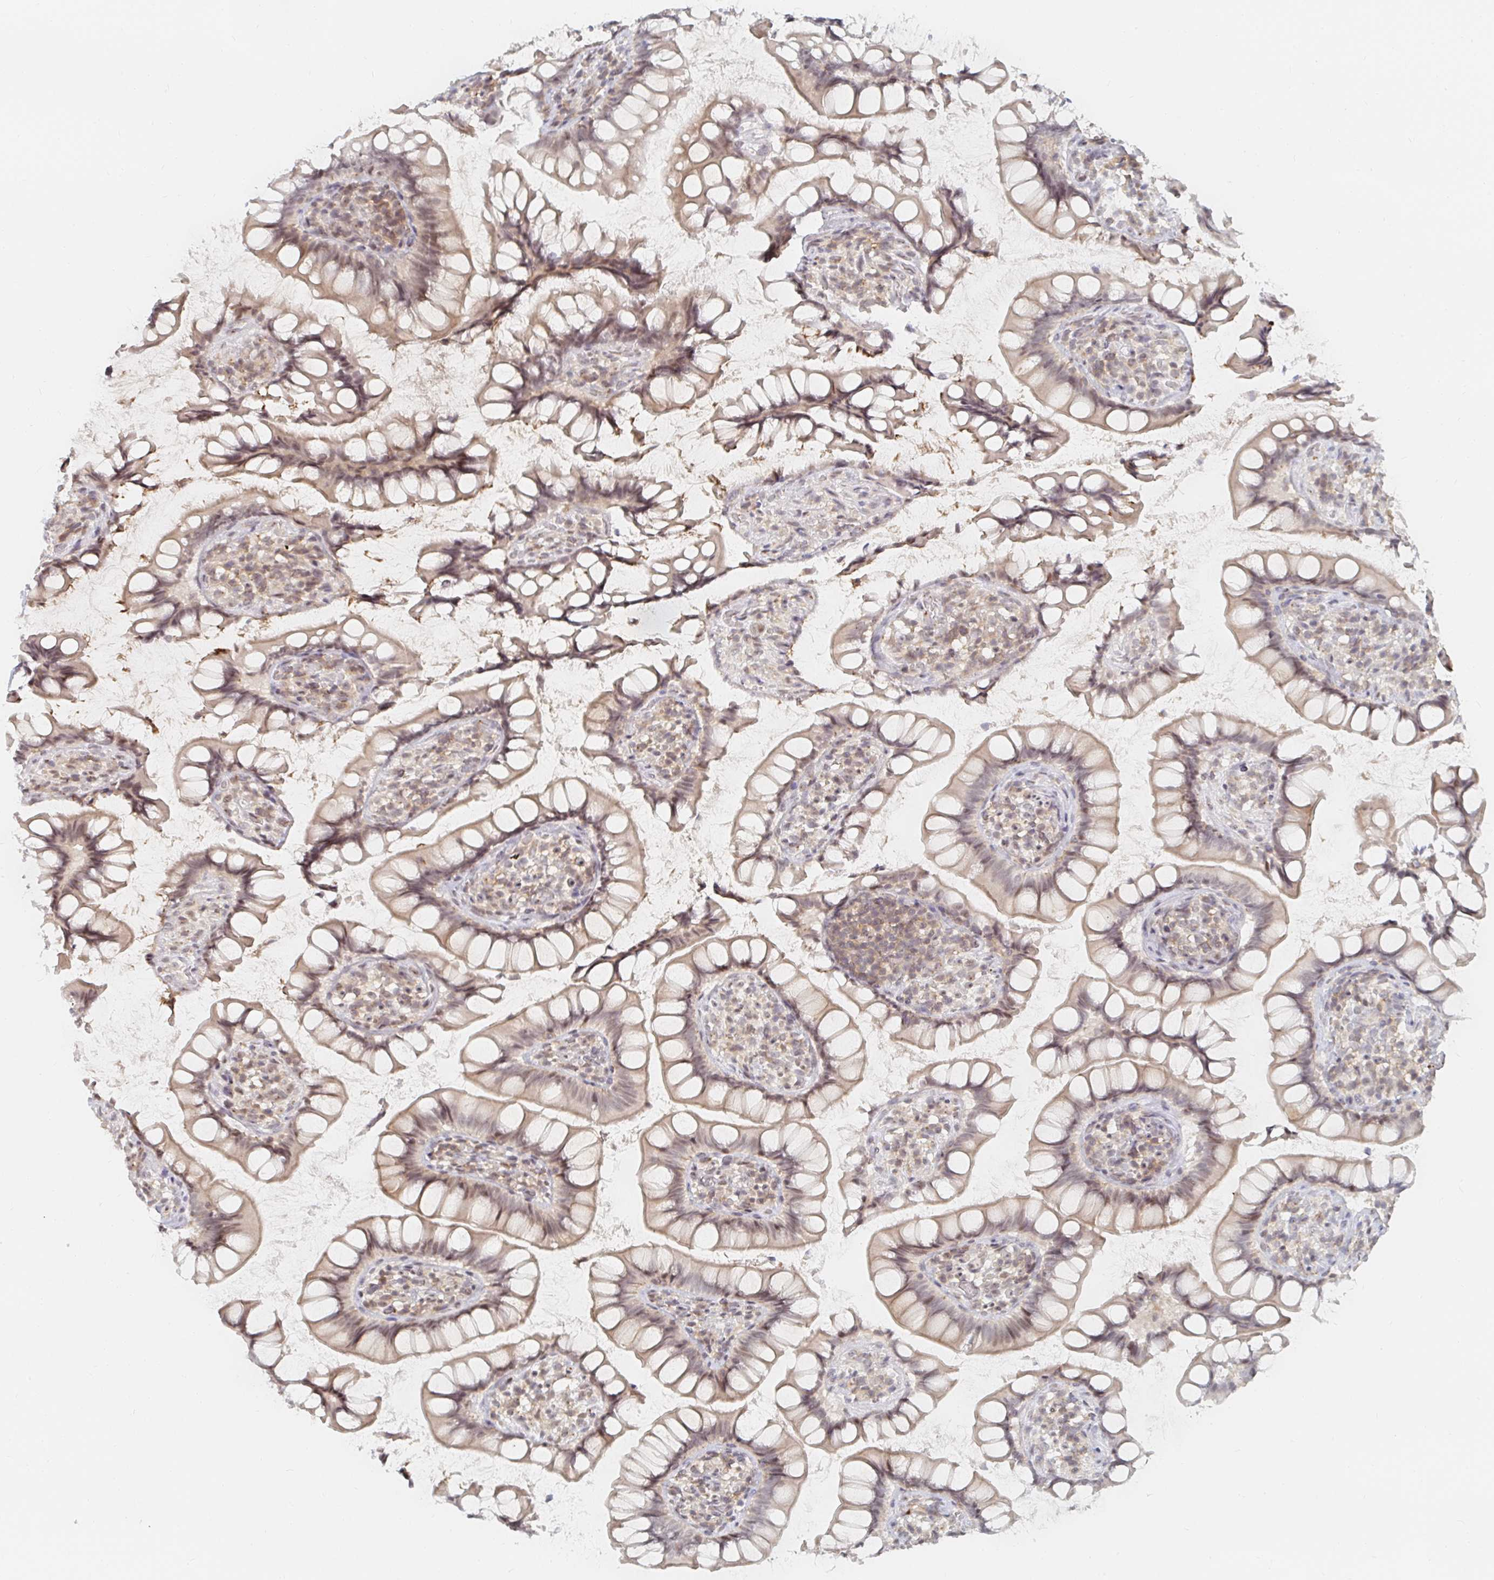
{"staining": {"intensity": "moderate", "quantity": ">75%", "location": "cytoplasmic/membranous,nuclear"}, "tissue": "small intestine", "cell_type": "Glandular cells", "image_type": "normal", "snomed": [{"axis": "morphology", "description": "Normal tissue, NOS"}, {"axis": "topography", "description": "Small intestine"}], "caption": "The histopathology image displays staining of unremarkable small intestine, revealing moderate cytoplasmic/membranous,nuclear protein expression (brown color) within glandular cells. The staining was performed using DAB to visualize the protein expression in brown, while the nuclei were stained in blue with hematoxylin (Magnification: 20x).", "gene": "CHD2", "patient": {"sex": "male", "age": 70}}